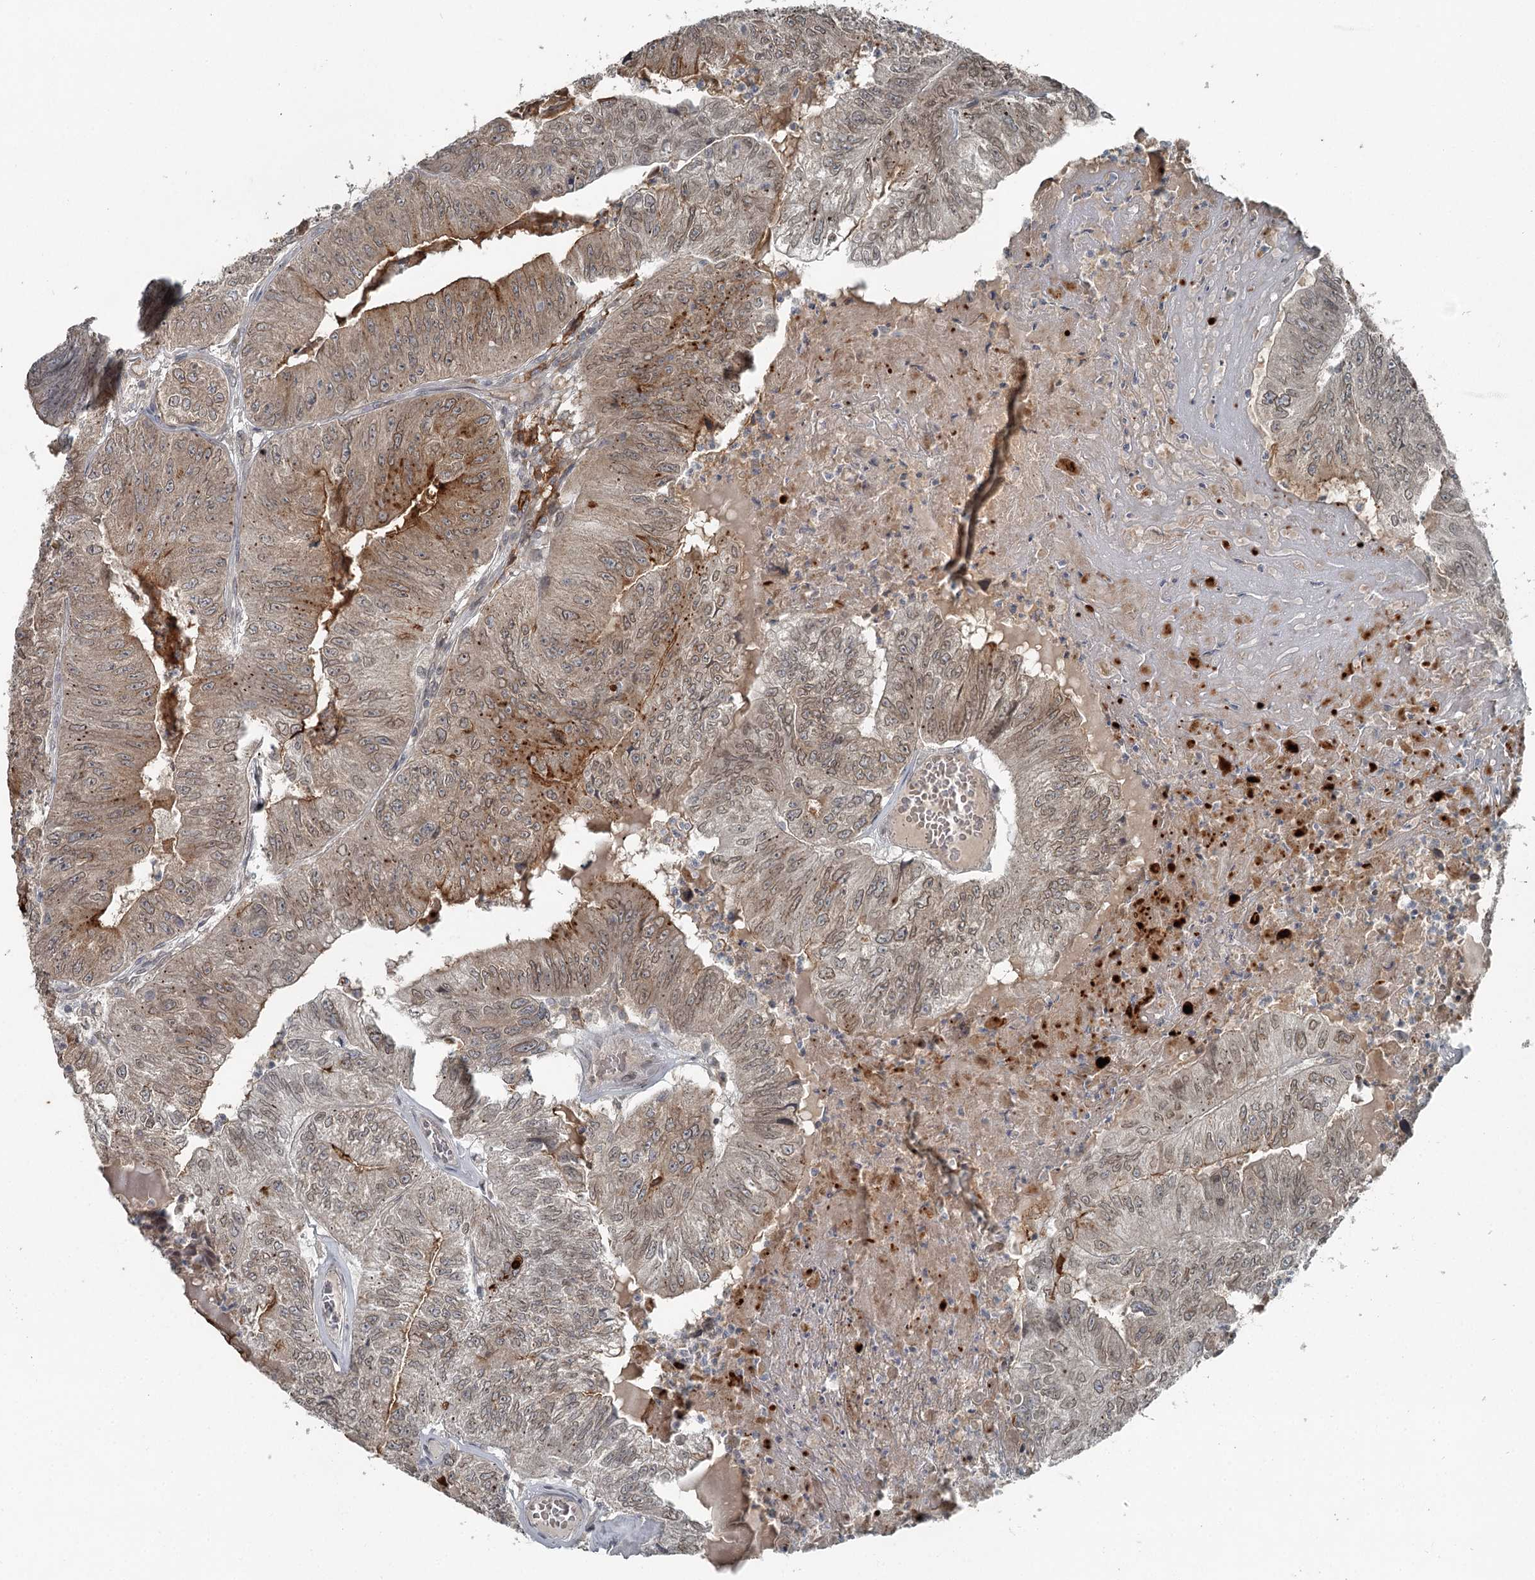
{"staining": {"intensity": "weak", "quantity": "25%-75%", "location": "cytoplasmic/membranous"}, "tissue": "colorectal cancer", "cell_type": "Tumor cells", "image_type": "cancer", "snomed": [{"axis": "morphology", "description": "Adenocarcinoma, NOS"}, {"axis": "topography", "description": "Colon"}], "caption": "A photomicrograph showing weak cytoplasmic/membranous staining in about 25%-75% of tumor cells in adenocarcinoma (colorectal), as visualized by brown immunohistochemical staining.", "gene": "SLC39A8", "patient": {"sex": "female", "age": 67}}